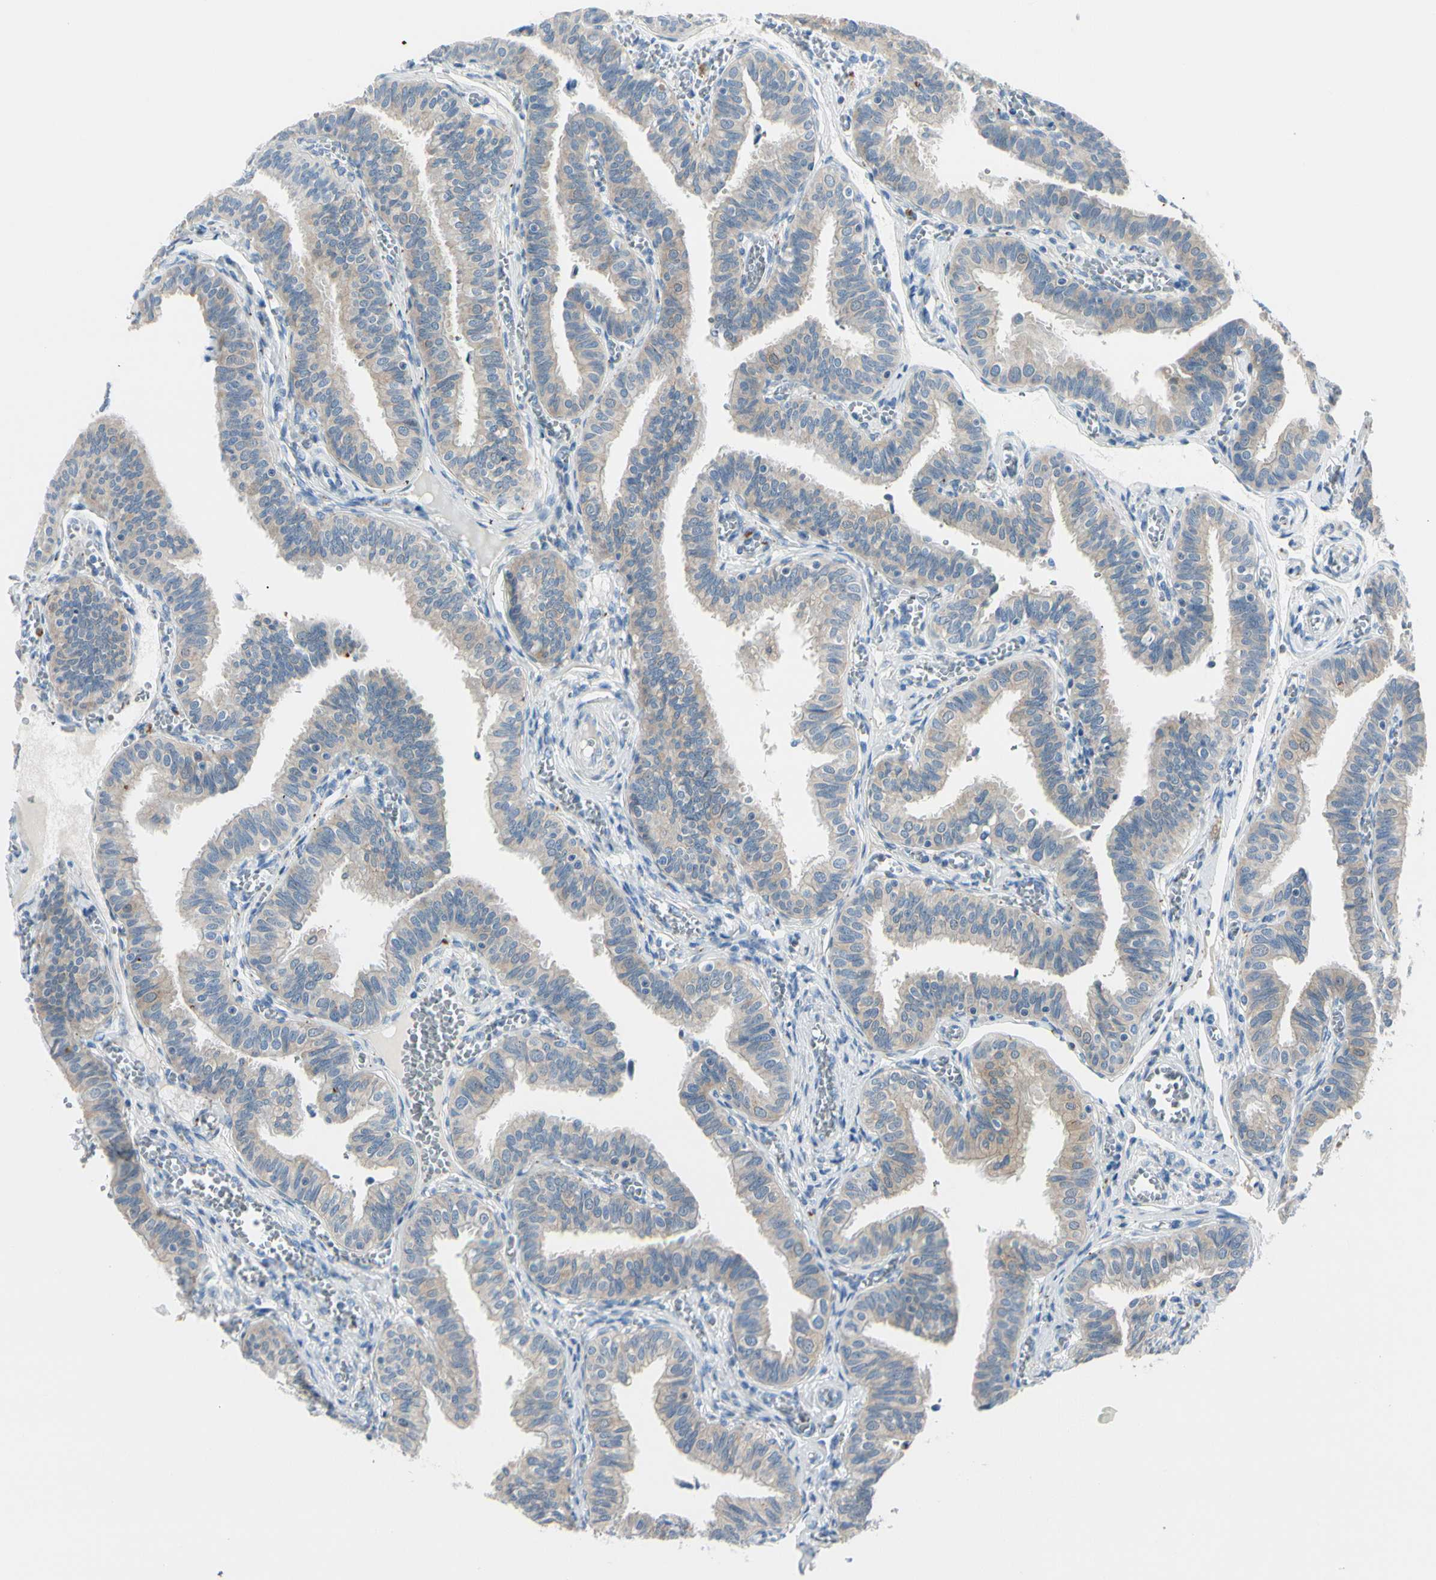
{"staining": {"intensity": "weak", "quantity": "<25%", "location": "cytoplasmic/membranous"}, "tissue": "fallopian tube", "cell_type": "Glandular cells", "image_type": "normal", "snomed": [{"axis": "morphology", "description": "Normal tissue, NOS"}, {"axis": "topography", "description": "Fallopian tube"}], "caption": "High power microscopy histopathology image of an immunohistochemistry (IHC) image of normal fallopian tube, revealing no significant staining in glandular cells. (Immunohistochemistry (ihc), brightfield microscopy, high magnification).", "gene": "PEBP1", "patient": {"sex": "female", "age": 46}}